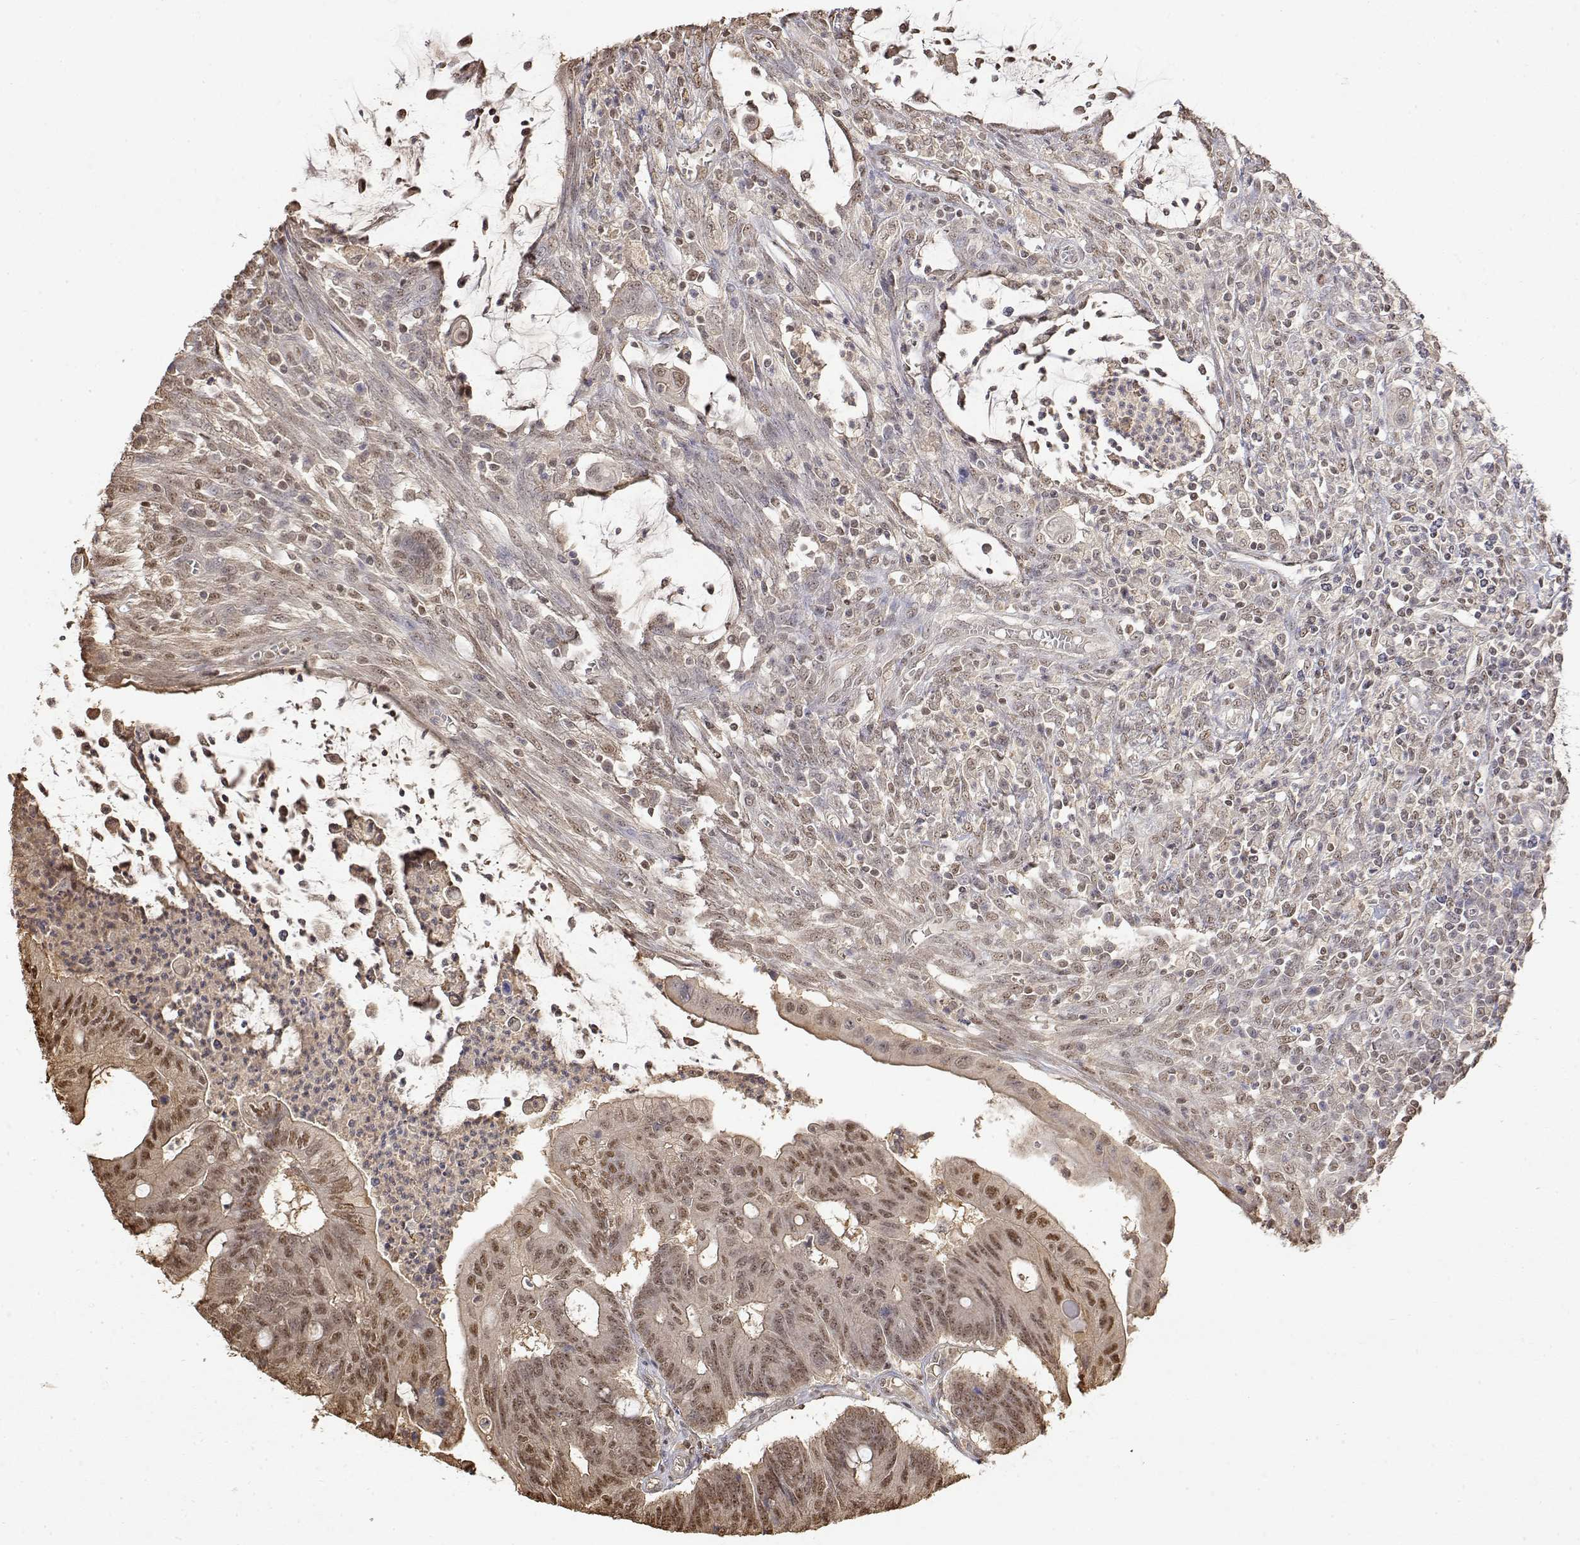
{"staining": {"intensity": "moderate", "quantity": ">75%", "location": "nuclear"}, "tissue": "colorectal cancer", "cell_type": "Tumor cells", "image_type": "cancer", "snomed": [{"axis": "morphology", "description": "Adenocarcinoma, NOS"}, {"axis": "topography", "description": "Colon"}], "caption": "IHC (DAB (3,3'-diaminobenzidine)) staining of human adenocarcinoma (colorectal) displays moderate nuclear protein expression in approximately >75% of tumor cells.", "gene": "TPI1", "patient": {"sex": "male", "age": 65}}